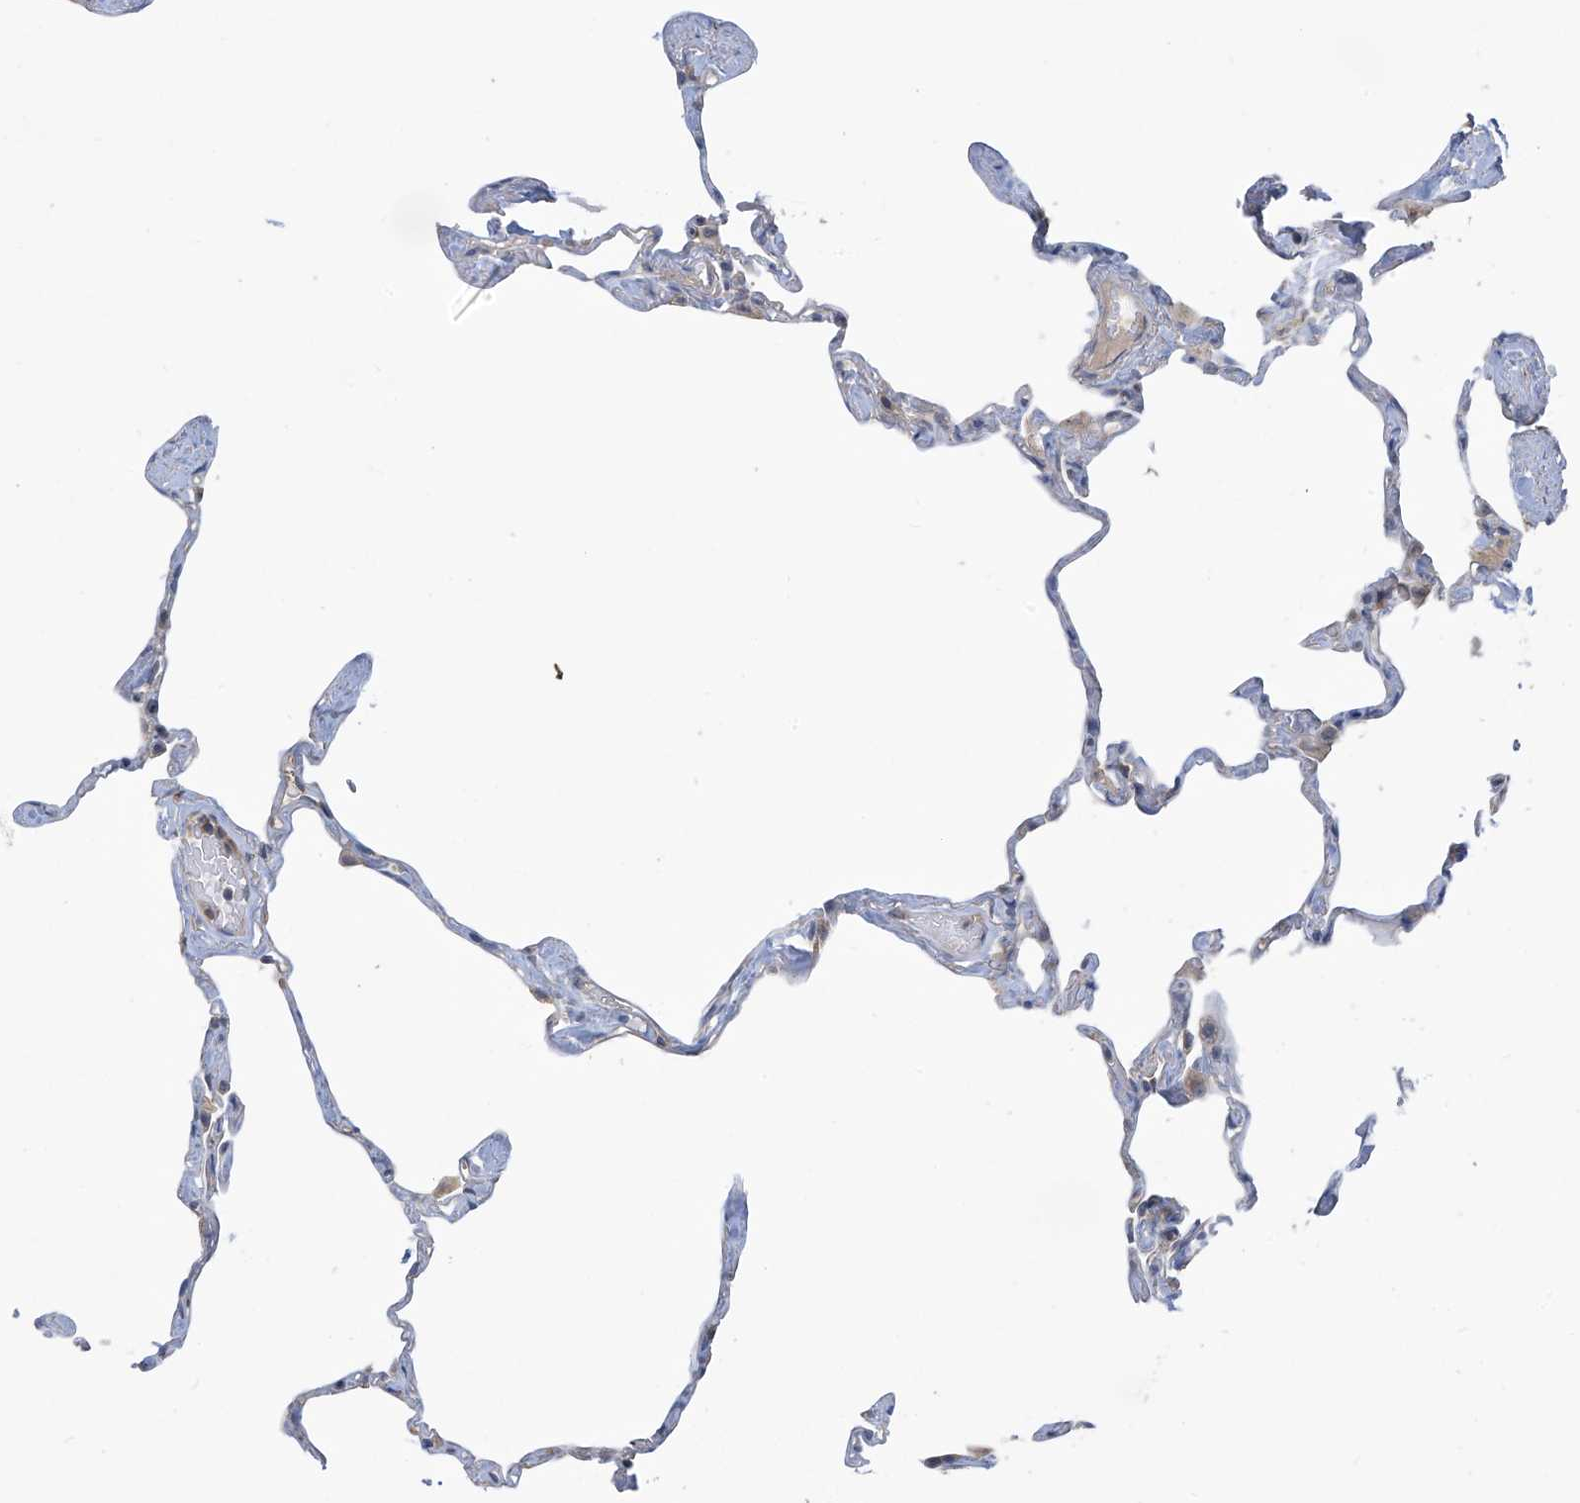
{"staining": {"intensity": "weak", "quantity": "<25%", "location": "cytoplasmic/membranous"}, "tissue": "lung", "cell_type": "Alveolar cells", "image_type": "normal", "snomed": [{"axis": "morphology", "description": "Normal tissue, NOS"}, {"axis": "topography", "description": "Lung"}], "caption": "This is an immunohistochemistry (IHC) photomicrograph of benign human lung. There is no positivity in alveolar cells.", "gene": "SCGB1D2", "patient": {"sex": "male", "age": 65}}